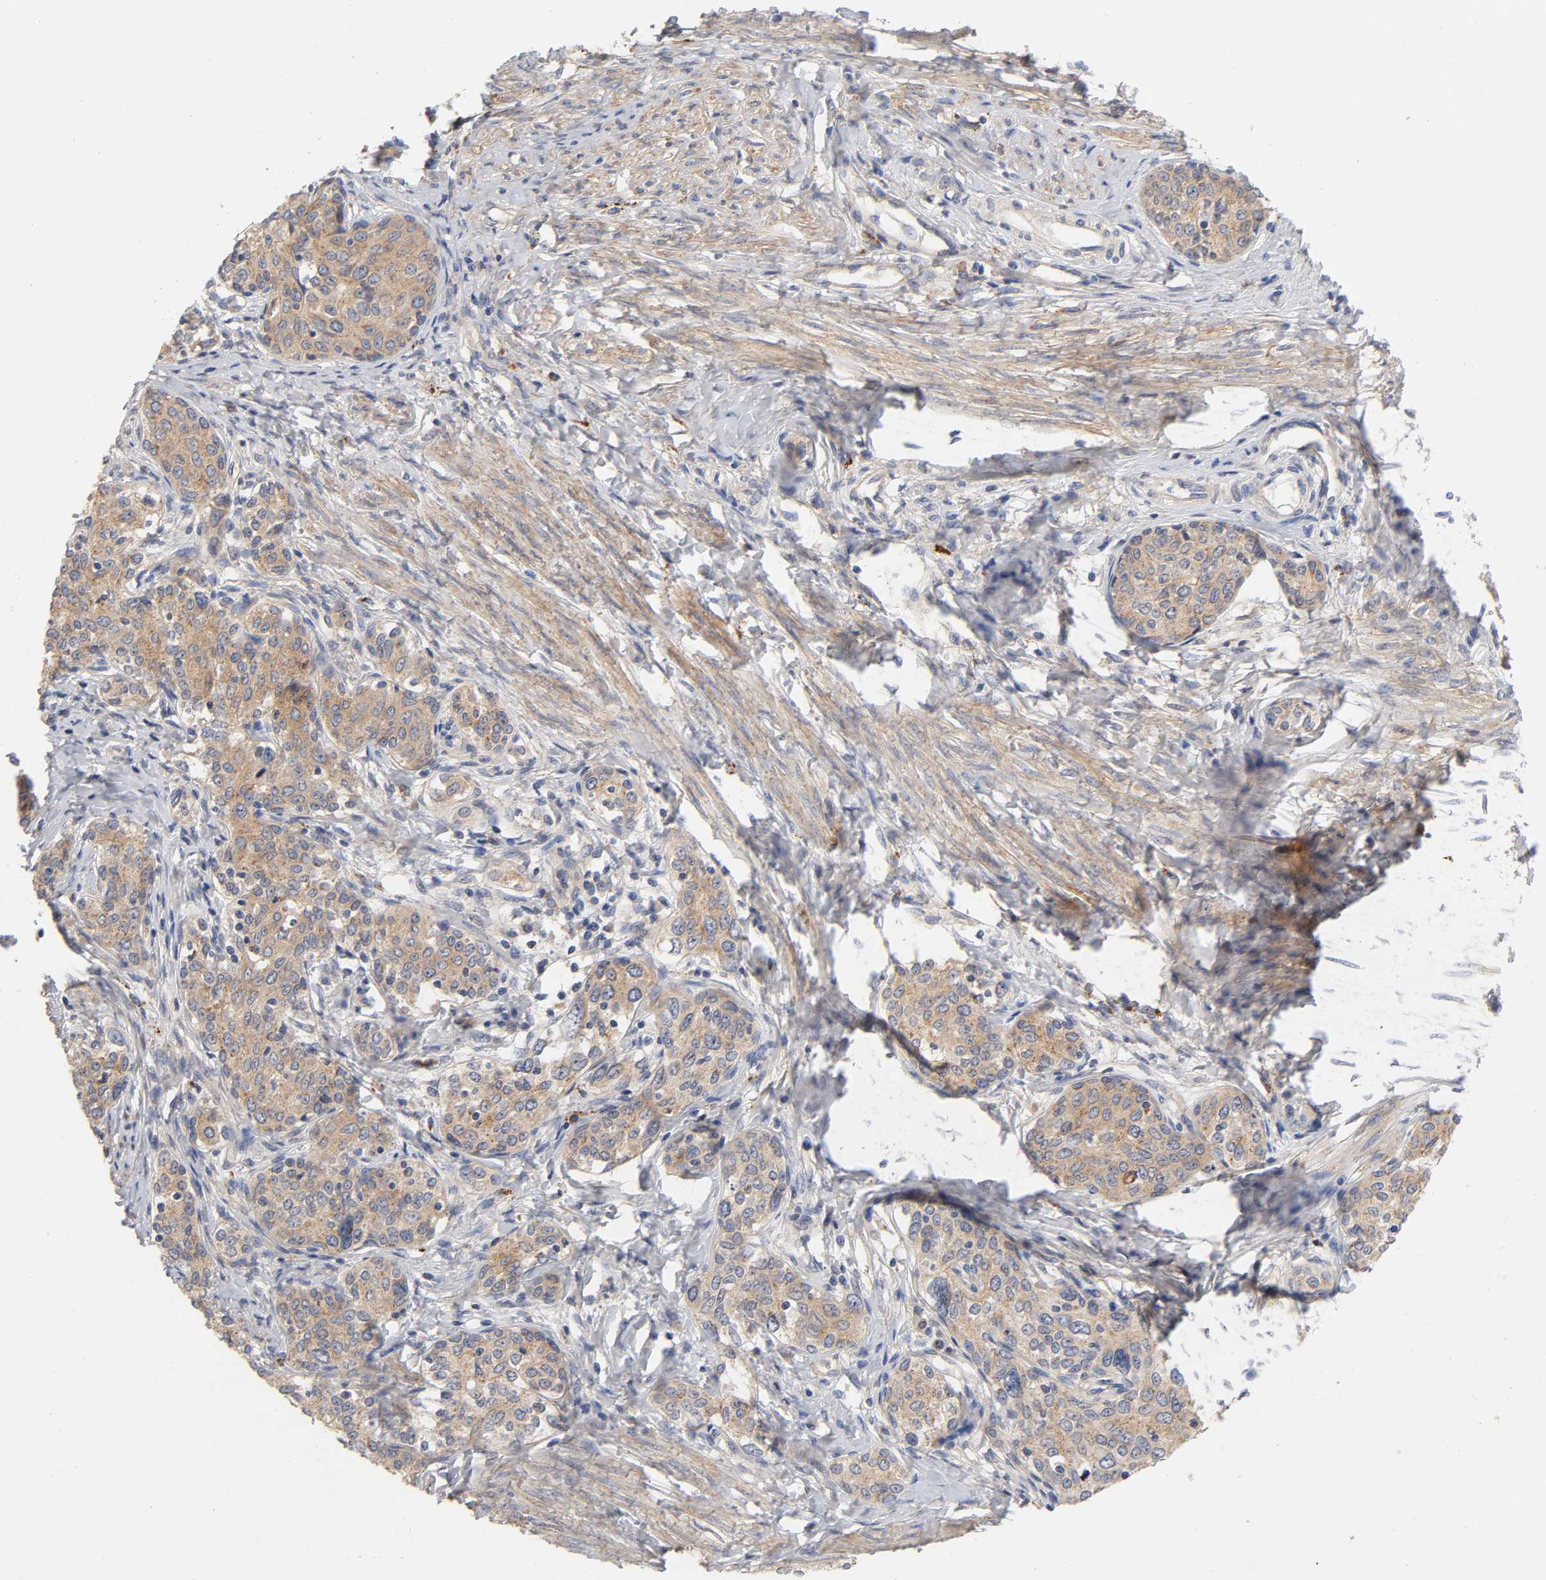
{"staining": {"intensity": "moderate", "quantity": ">75%", "location": "cytoplasmic/membranous"}, "tissue": "cervical cancer", "cell_type": "Tumor cells", "image_type": "cancer", "snomed": [{"axis": "morphology", "description": "Squamous cell carcinoma, NOS"}, {"axis": "morphology", "description": "Adenocarcinoma, NOS"}, {"axis": "topography", "description": "Cervix"}], "caption": "Tumor cells demonstrate medium levels of moderate cytoplasmic/membranous staining in approximately >75% of cells in cervical cancer (adenocarcinoma). Nuclei are stained in blue.", "gene": "C17orf75", "patient": {"sex": "female", "age": 52}}